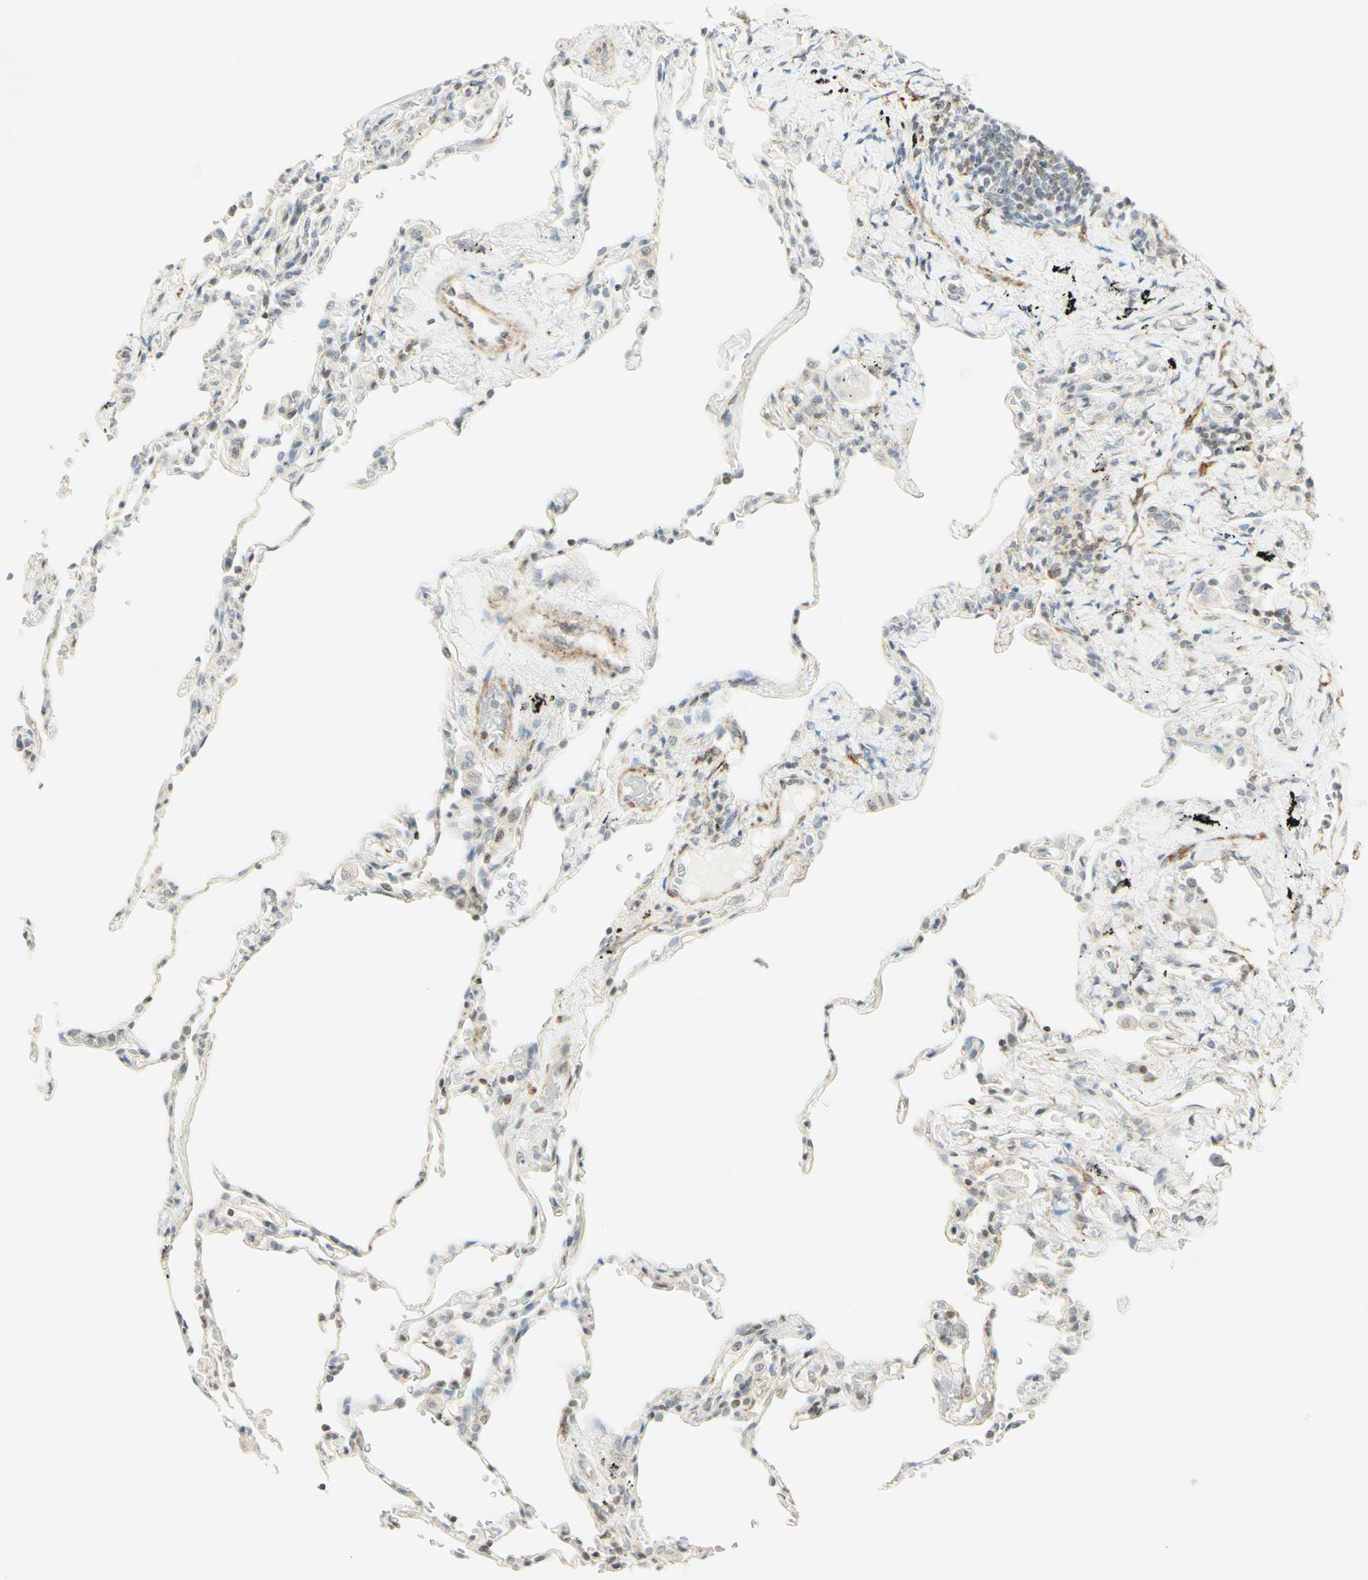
{"staining": {"intensity": "negative", "quantity": "none", "location": "none"}, "tissue": "lung", "cell_type": "Alveolar cells", "image_type": "normal", "snomed": [{"axis": "morphology", "description": "Normal tissue, NOS"}, {"axis": "topography", "description": "Lung"}], "caption": "DAB immunohistochemical staining of normal lung displays no significant expression in alveolar cells. (DAB (3,3'-diaminobenzidine) immunohistochemistry with hematoxylin counter stain).", "gene": "MAP1B", "patient": {"sex": "male", "age": 59}}